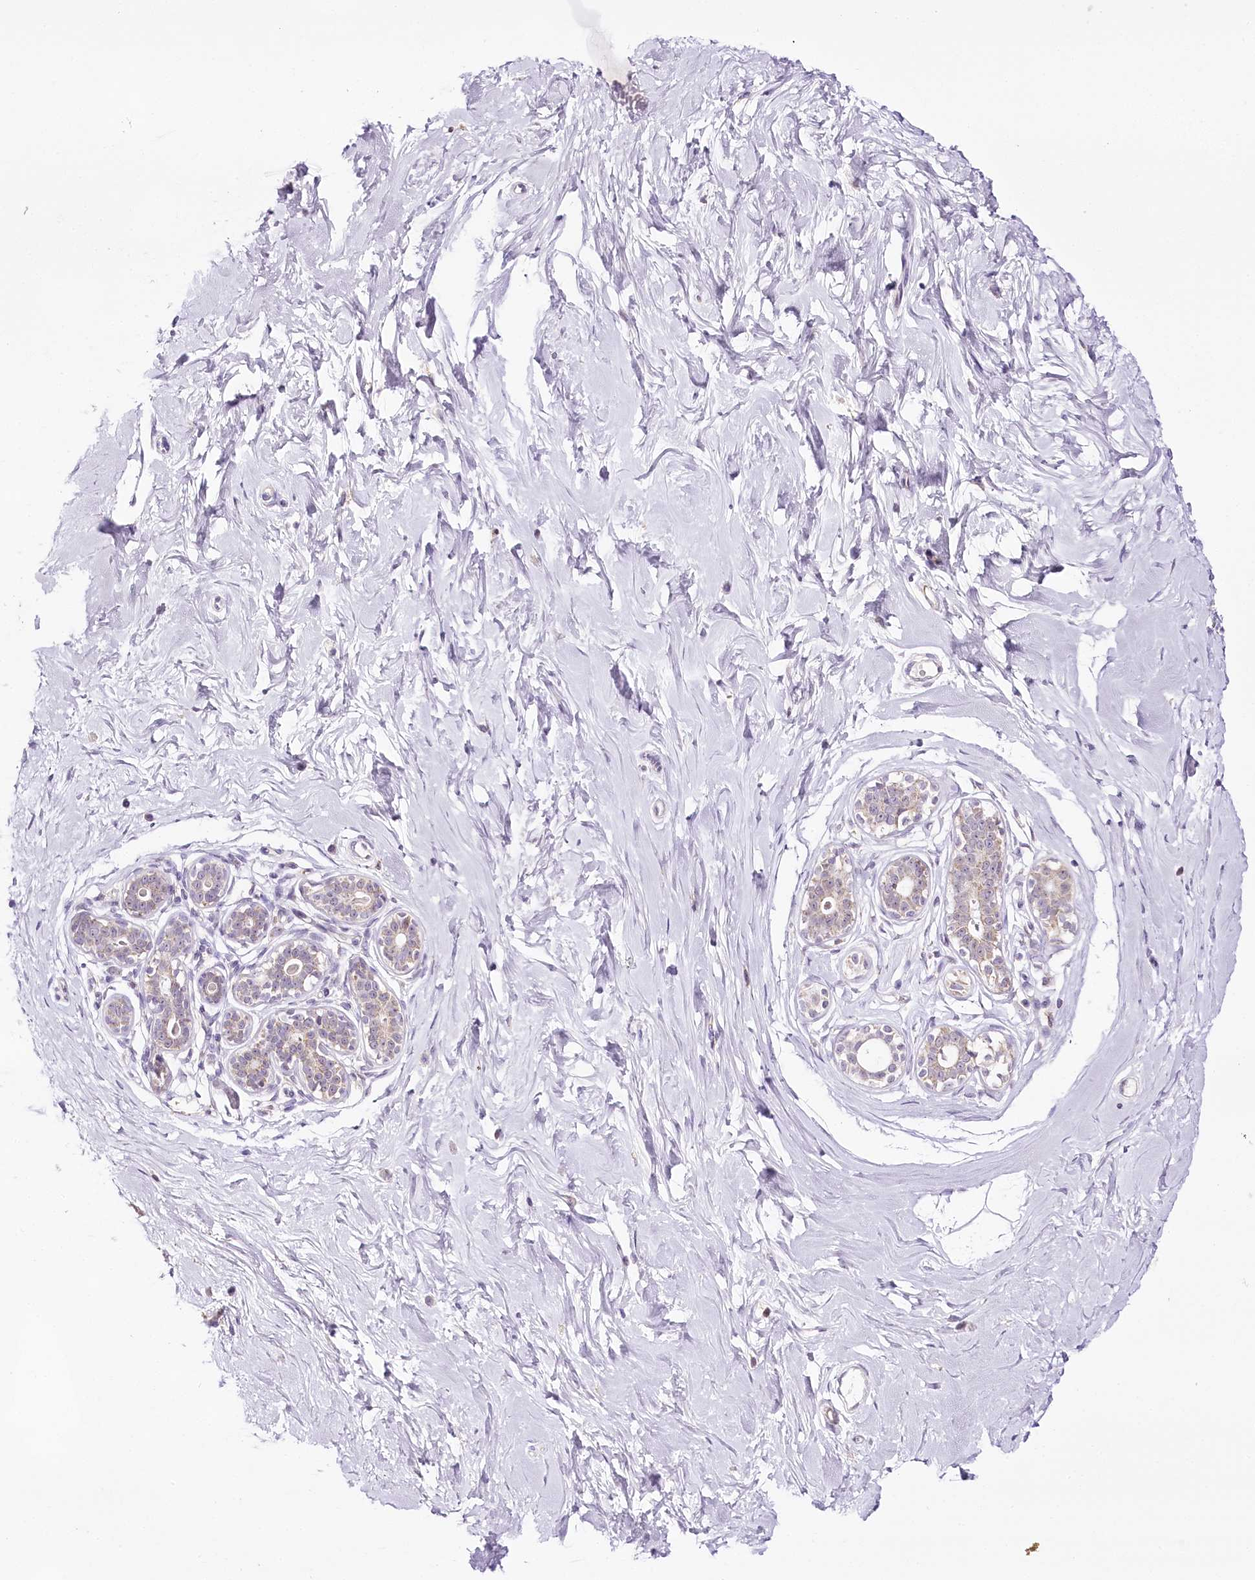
{"staining": {"intensity": "negative", "quantity": "none", "location": "none"}, "tissue": "breast", "cell_type": "Adipocytes", "image_type": "normal", "snomed": [{"axis": "morphology", "description": "Normal tissue, NOS"}, {"axis": "morphology", "description": "Adenoma, NOS"}, {"axis": "topography", "description": "Breast"}], "caption": "This is a photomicrograph of IHC staining of unremarkable breast, which shows no staining in adipocytes.", "gene": "CCDC30", "patient": {"sex": "female", "age": 23}}